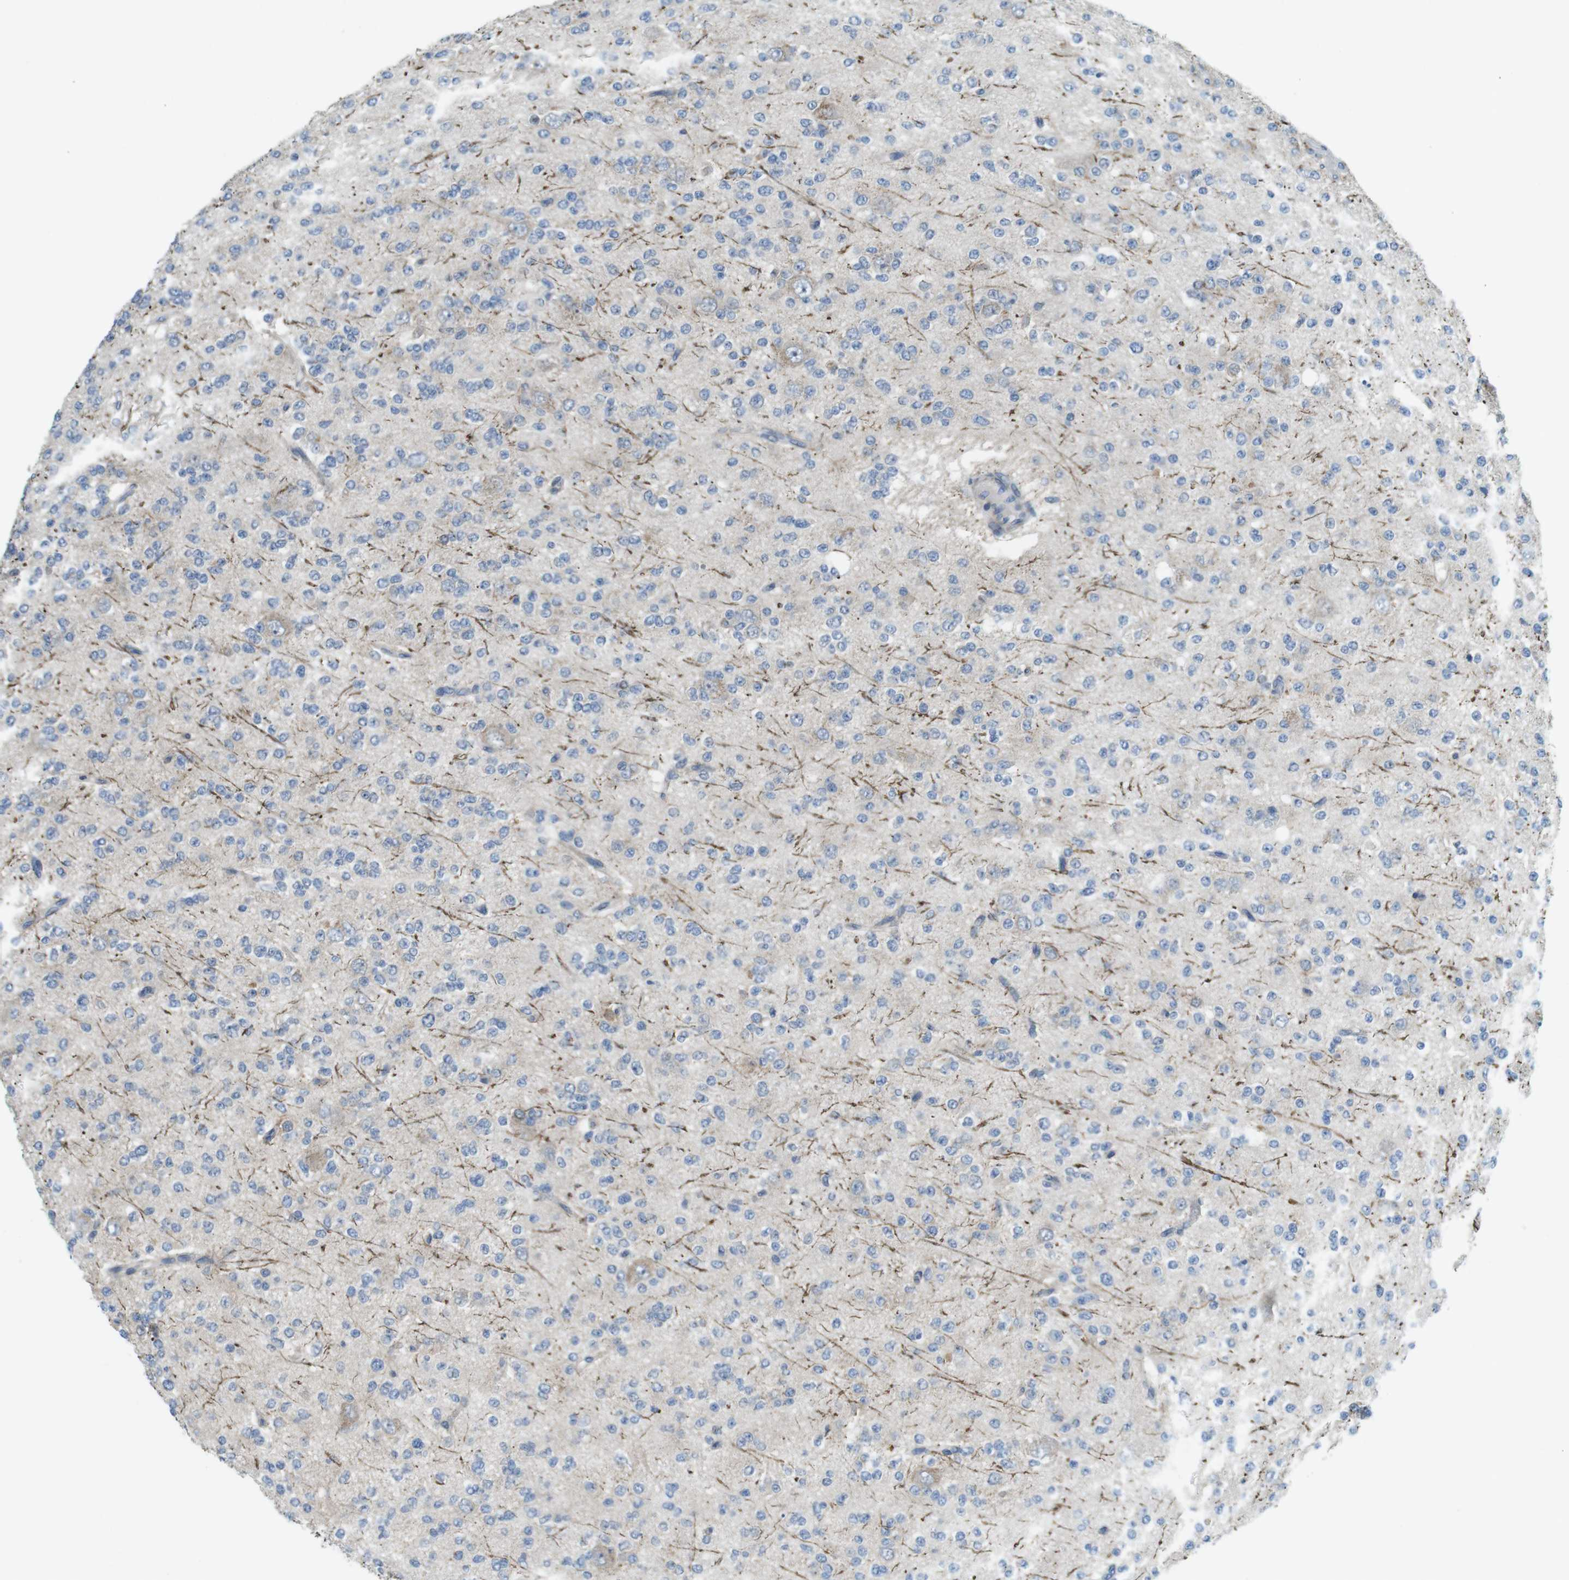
{"staining": {"intensity": "weak", "quantity": "<25%", "location": "cytoplasmic/membranous"}, "tissue": "glioma", "cell_type": "Tumor cells", "image_type": "cancer", "snomed": [{"axis": "morphology", "description": "Glioma, malignant, Low grade"}, {"axis": "topography", "description": "Brain"}], "caption": "Protein analysis of malignant glioma (low-grade) reveals no significant positivity in tumor cells. (Brightfield microscopy of DAB (3,3'-diaminobenzidine) IHC at high magnification).", "gene": "TYW1", "patient": {"sex": "male", "age": 38}}